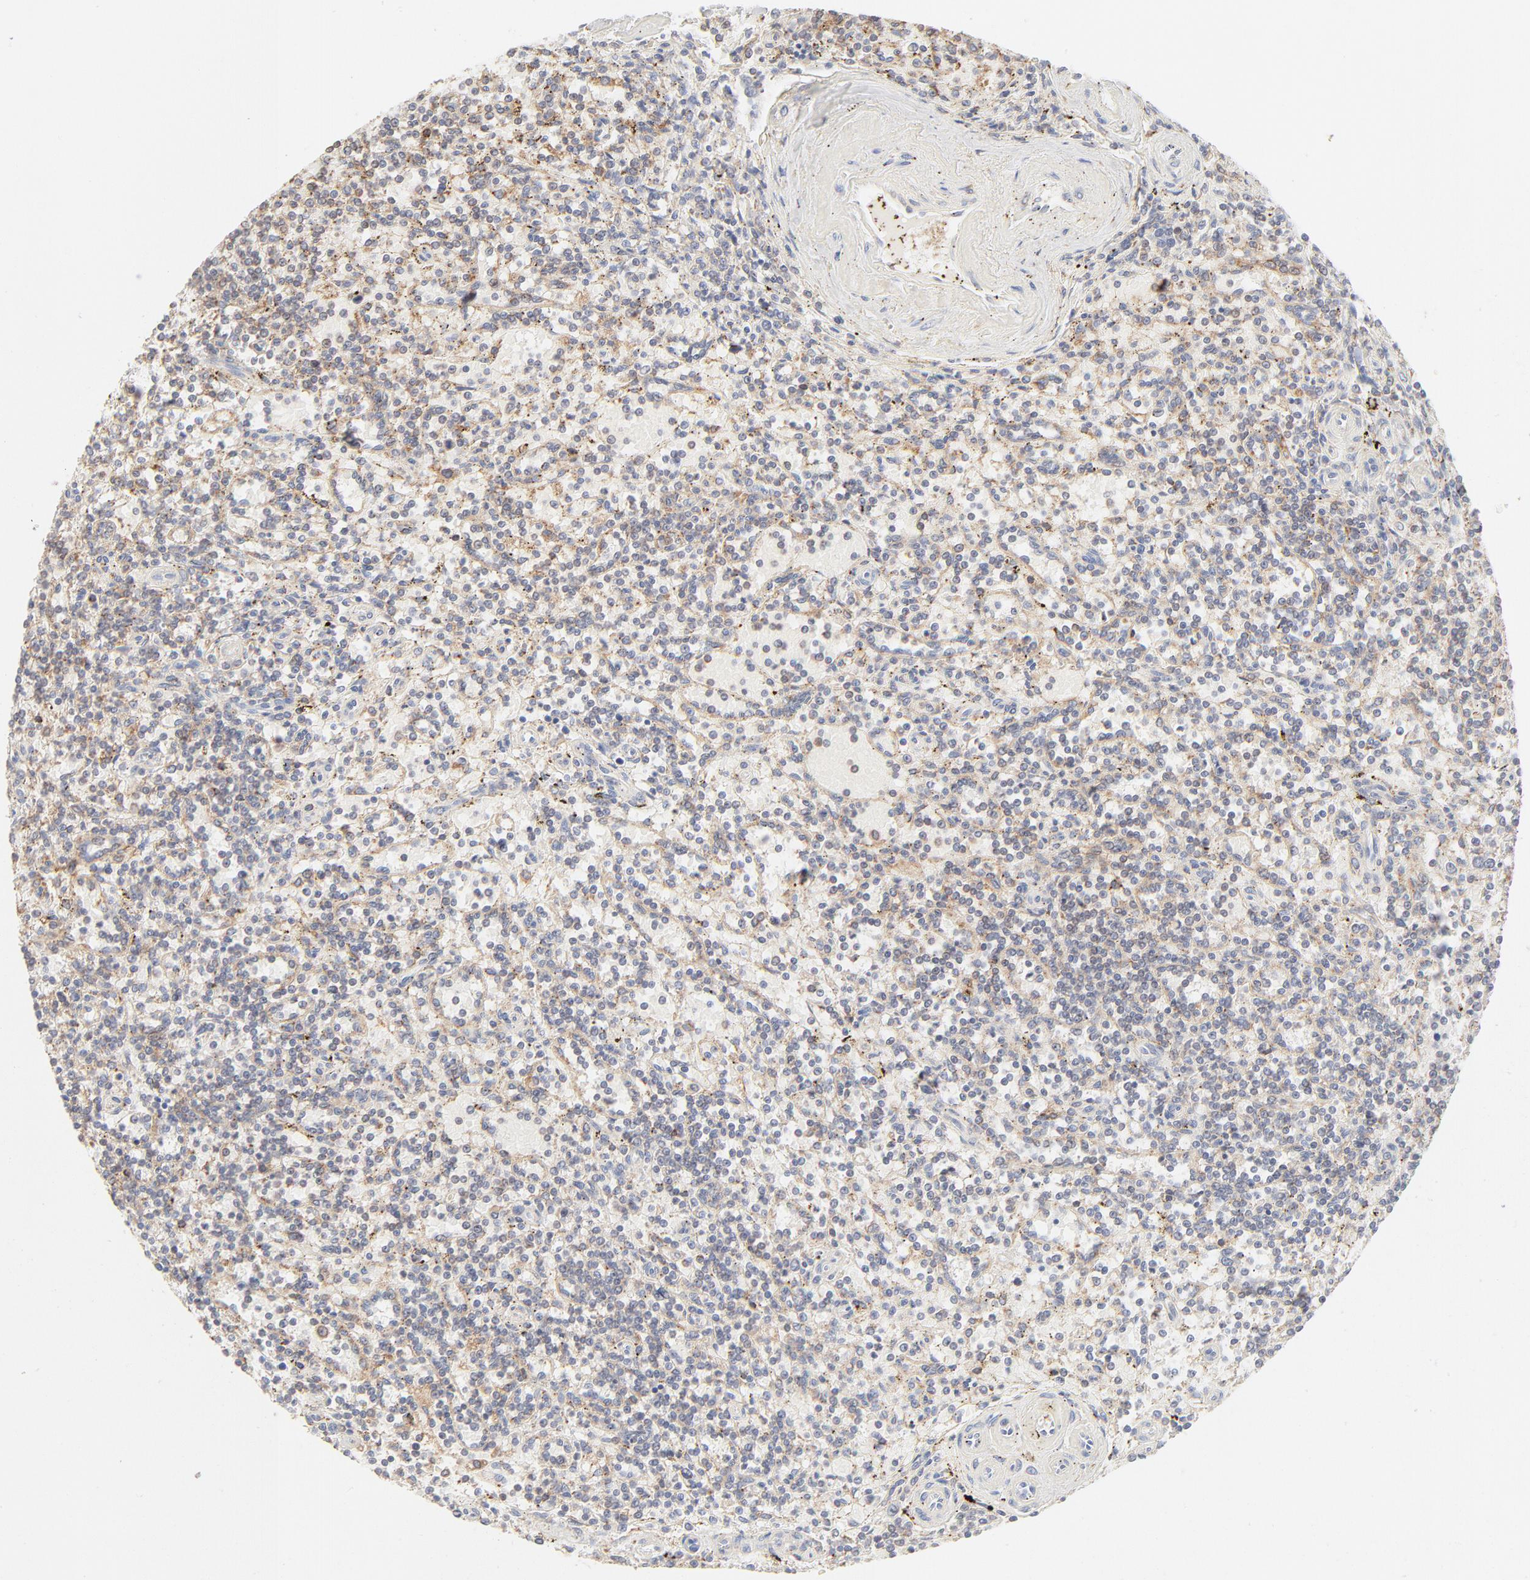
{"staining": {"intensity": "weak", "quantity": "<25%", "location": "cytoplasmic/membranous"}, "tissue": "lymphoma", "cell_type": "Tumor cells", "image_type": "cancer", "snomed": [{"axis": "morphology", "description": "Malignant lymphoma, non-Hodgkin's type, Low grade"}, {"axis": "topography", "description": "Spleen"}], "caption": "This is an immunohistochemistry (IHC) micrograph of human malignant lymphoma, non-Hodgkin's type (low-grade). There is no expression in tumor cells.", "gene": "PARP12", "patient": {"sex": "male", "age": 73}}